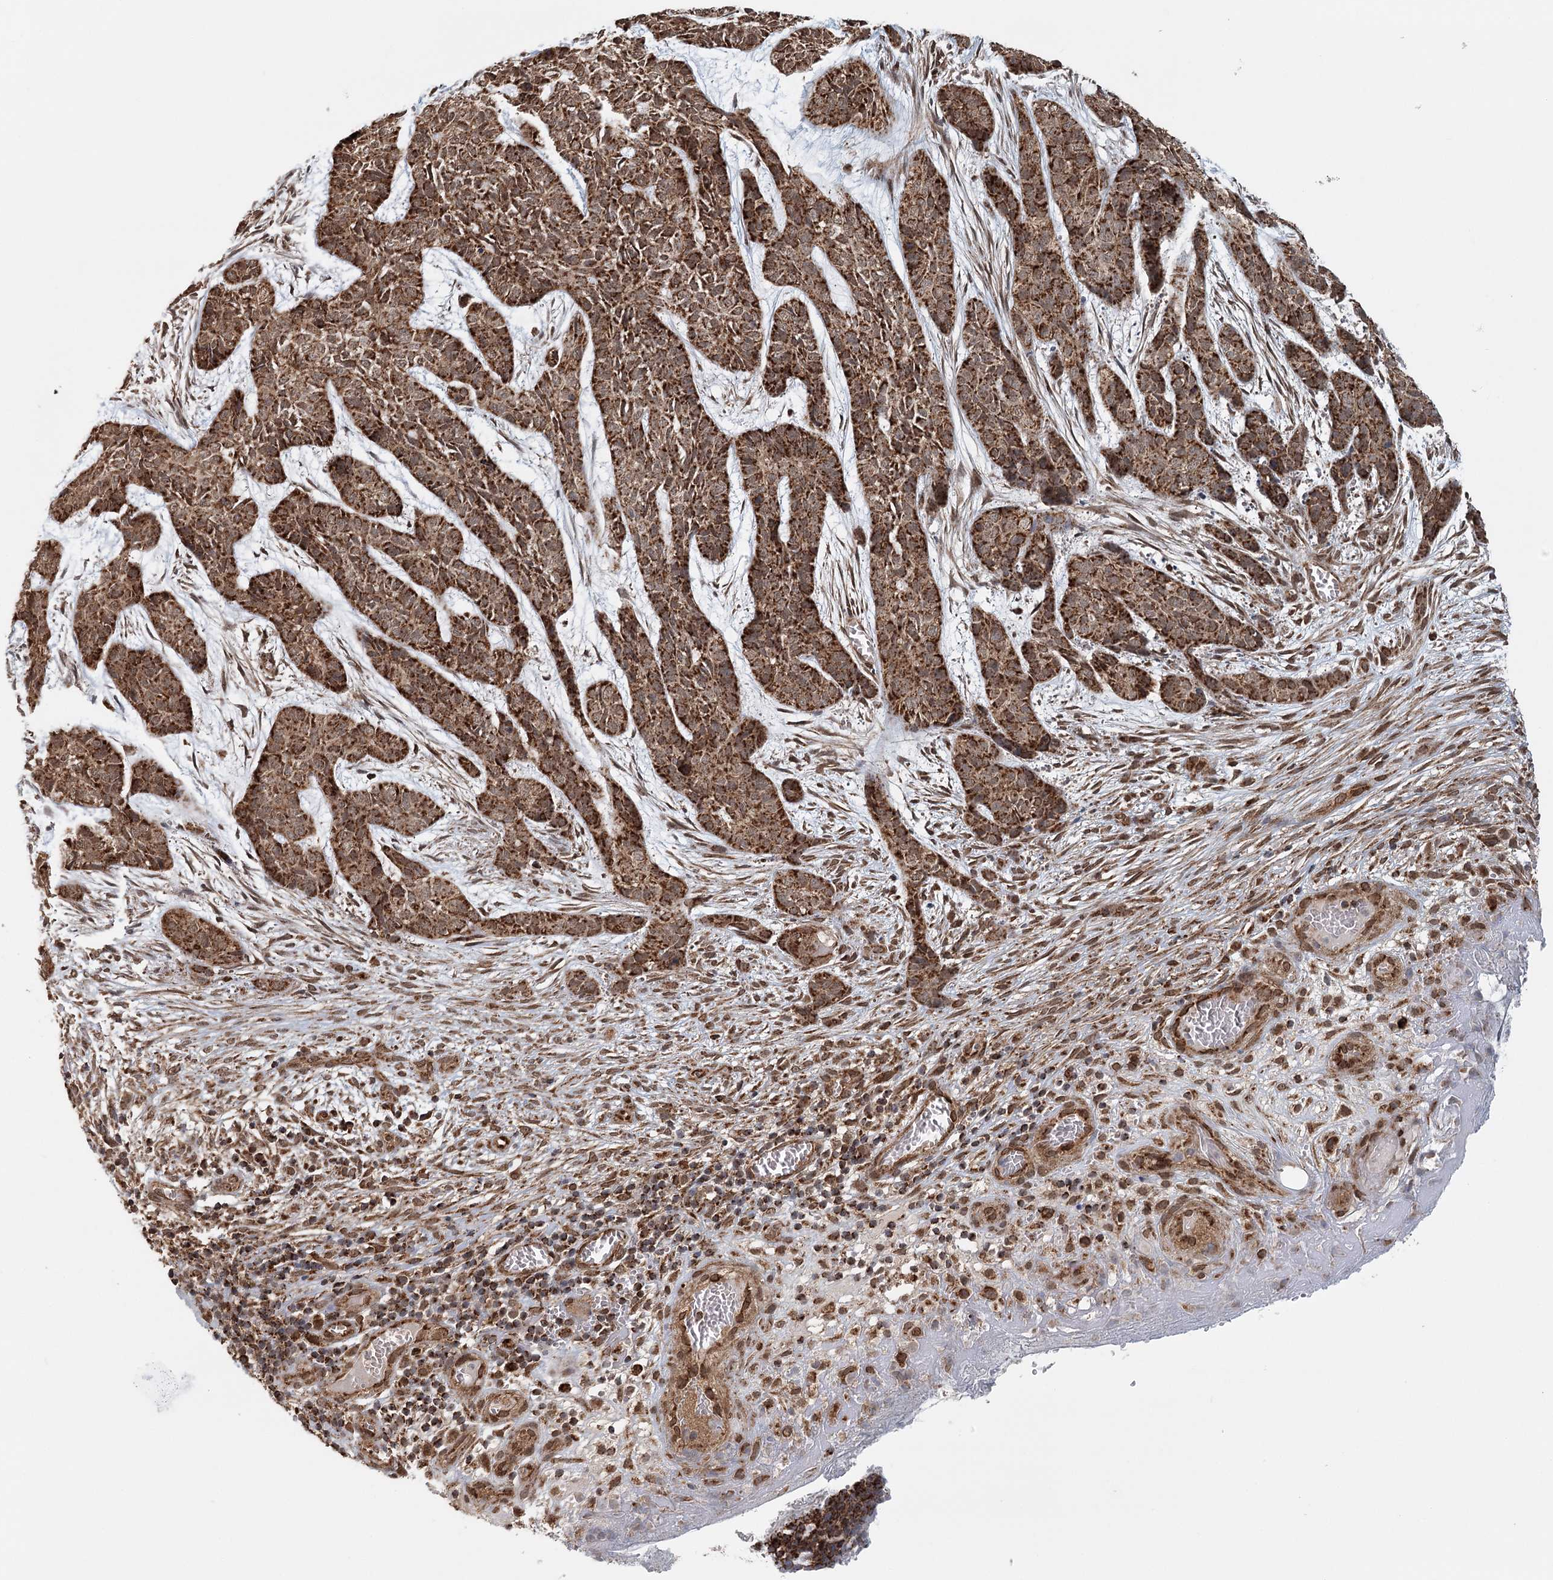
{"staining": {"intensity": "strong", "quantity": ">75%", "location": "cytoplasmic/membranous"}, "tissue": "skin cancer", "cell_type": "Tumor cells", "image_type": "cancer", "snomed": [{"axis": "morphology", "description": "Basal cell carcinoma"}, {"axis": "topography", "description": "Skin"}], "caption": "The immunohistochemical stain highlights strong cytoplasmic/membranous expression in tumor cells of skin cancer (basal cell carcinoma) tissue.", "gene": "BCKDHA", "patient": {"sex": "female", "age": 64}}